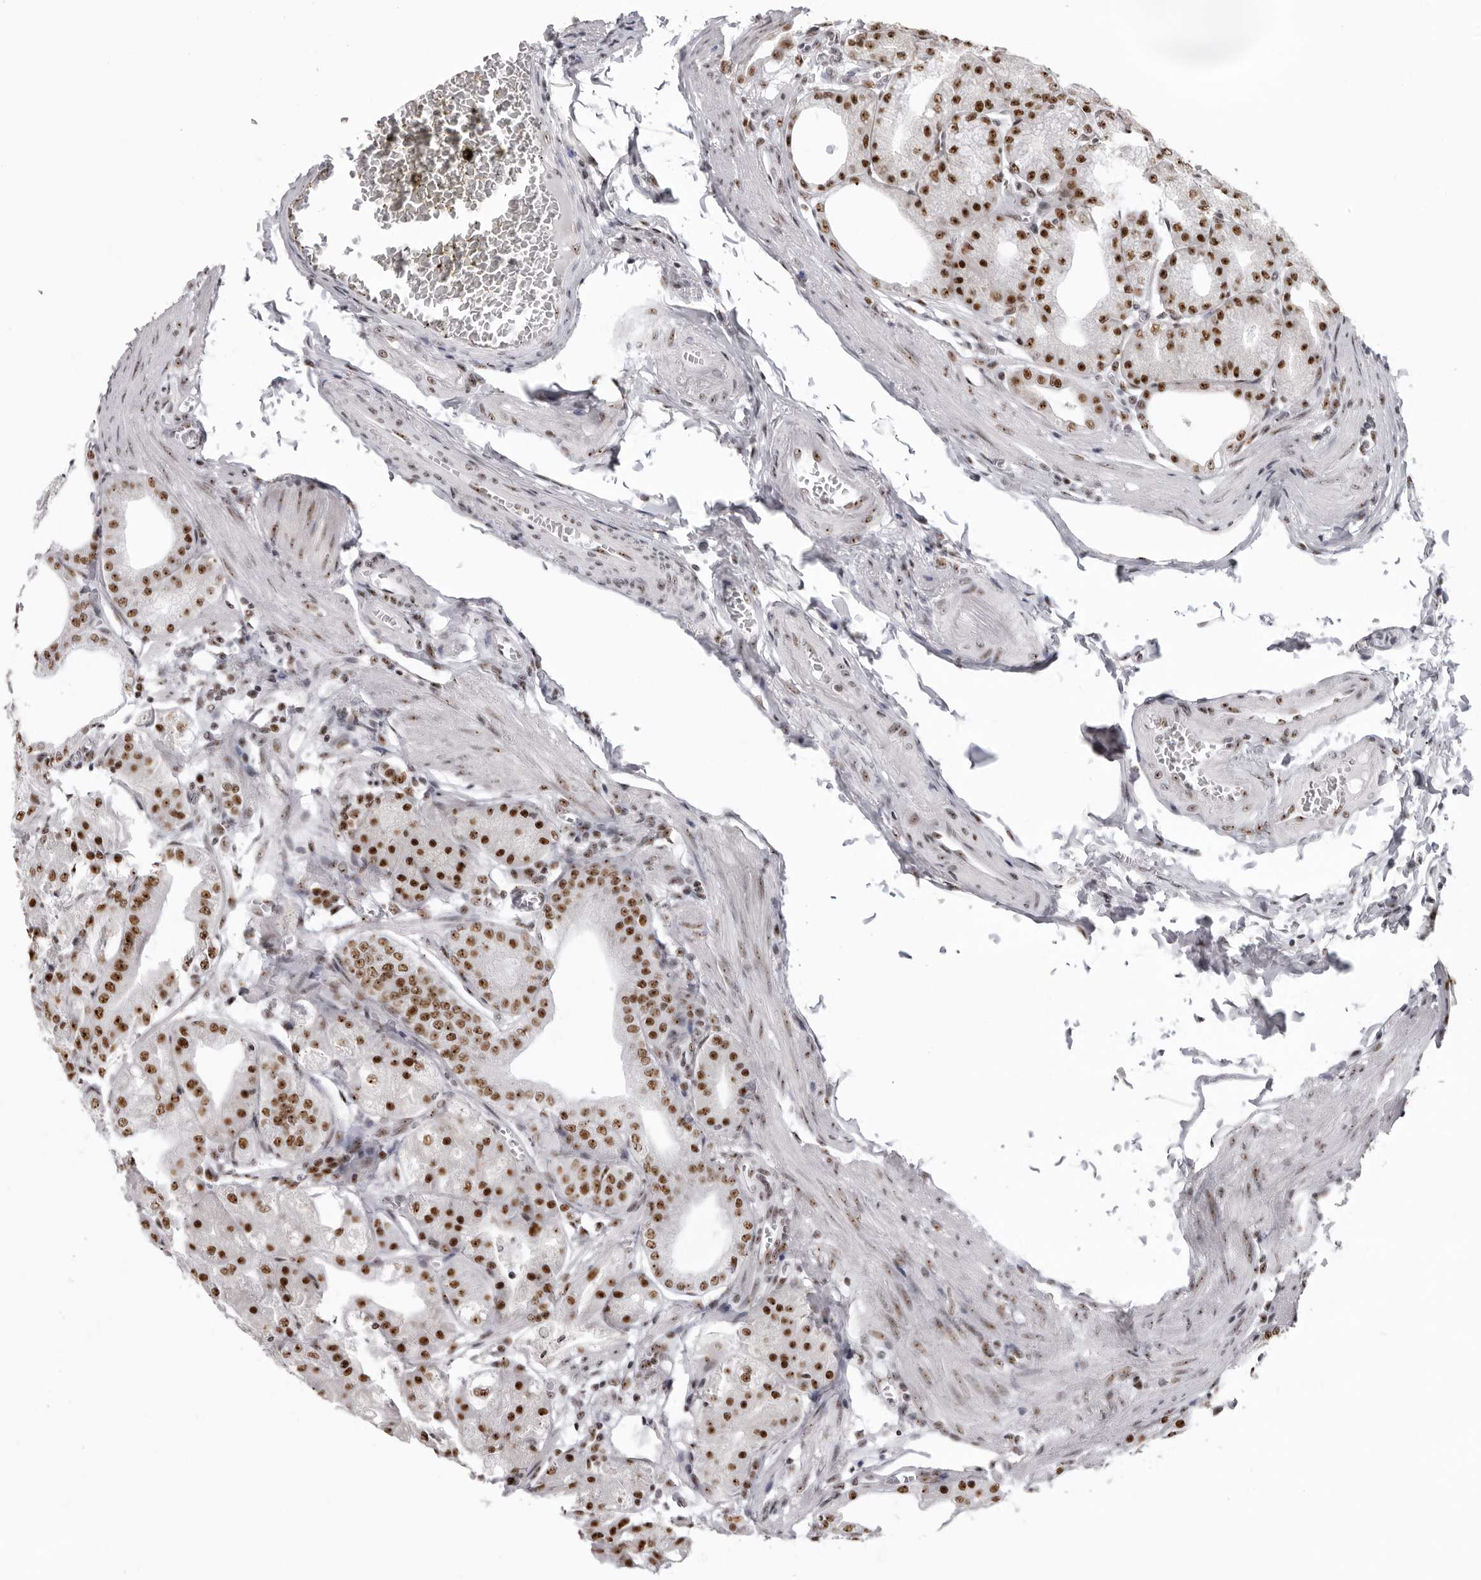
{"staining": {"intensity": "strong", "quantity": ">75%", "location": "nuclear"}, "tissue": "stomach", "cell_type": "Glandular cells", "image_type": "normal", "snomed": [{"axis": "morphology", "description": "Normal tissue, NOS"}, {"axis": "topography", "description": "Stomach, lower"}], "caption": "Immunohistochemistry (IHC) staining of benign stomach, which shows high levels of strong nuclear staining in approximately >75% of glandular cells indicating strong nuclear protein expression. The staining was performed using DAB (3,3'-diaminobenzidine) (brown) for protein detection and nuclei were counterstained in hematoxylin (blue).", "gene": "DHX9", "patient": {"sex": "male", "age": 71}}